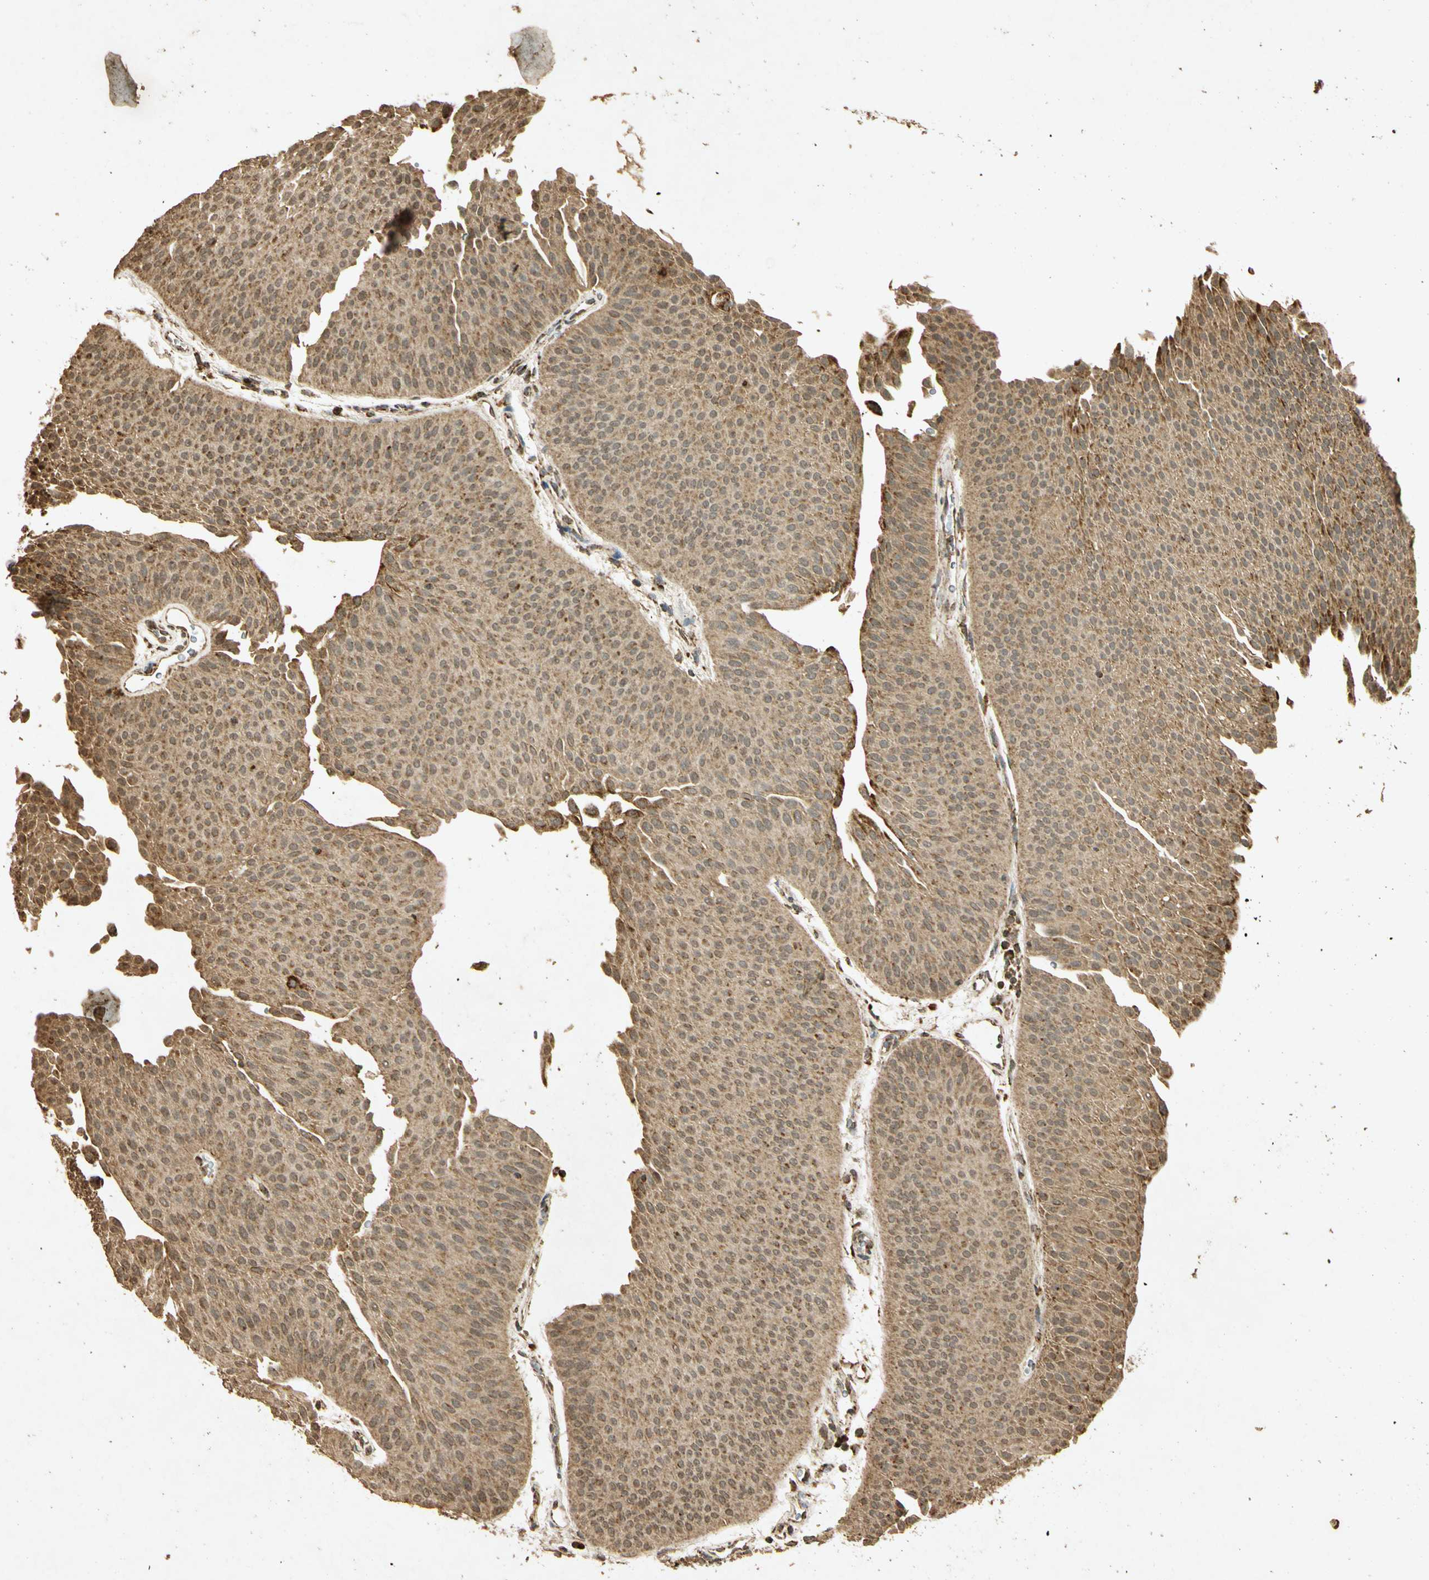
{"staining": {"intensity": "moderate", "quantity": ">75%", "location": "cytoplasmic/membranous"}, "tissue": "urothelial cancer", "cell_type": "Tumor cells", "image_type": "cancer", "snomed": [{"axis": "morphology", "description": "Urothelial carcinoma, Low grade"}, {"axis": "topography", "description": "Urinary bladder"}], "caption": "Tumor cells display medium levels of moderate cytoplasmic/membranous positivity in about >75% of cells in human urothelial cancer. The staining was performed using DAB, with brown indicating positive protein expression. Nuclei are stained blue with hematoxylin.", "gene": "PRDX3", "patient": {"sex": "female", "age": 60}}